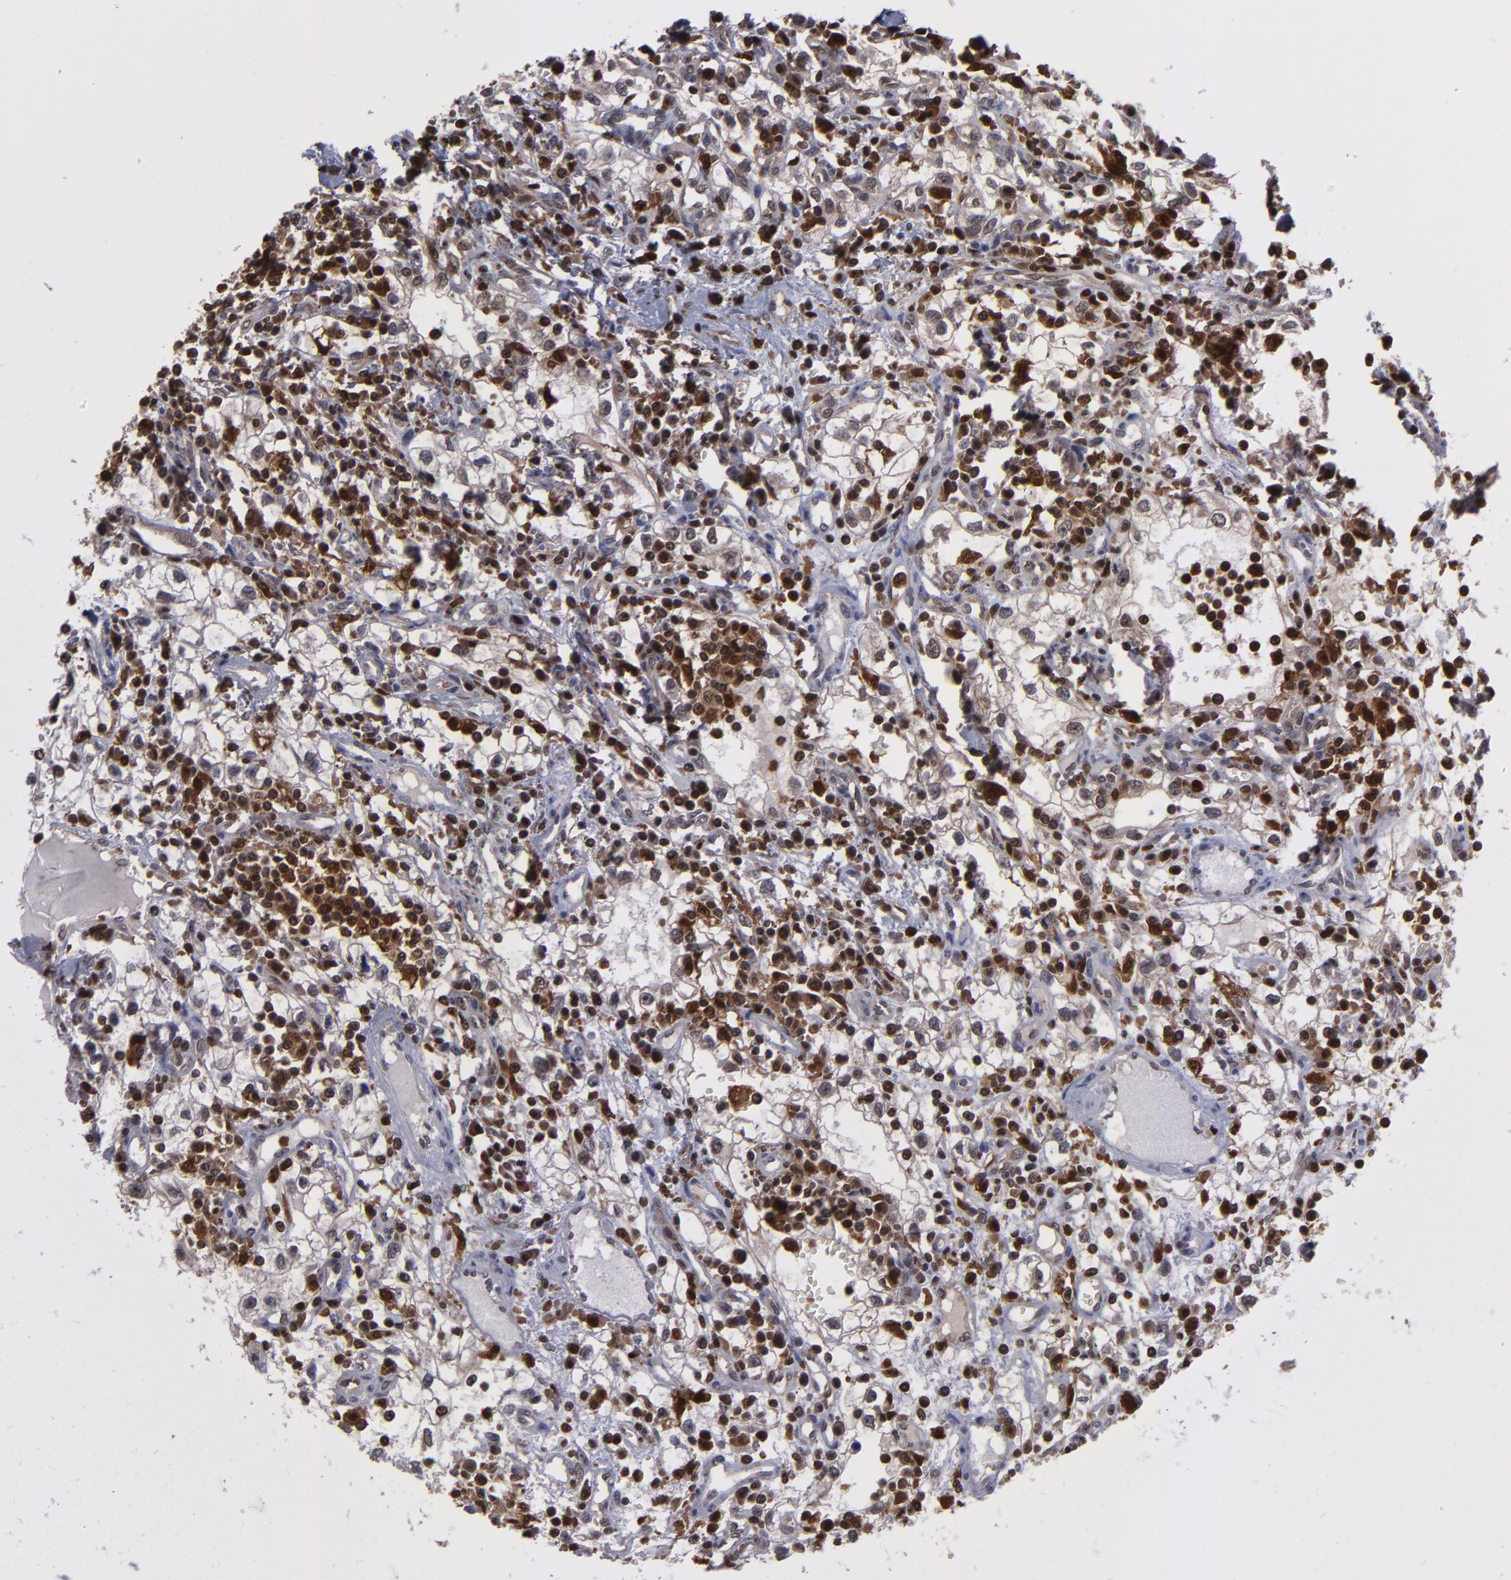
{"staining": {"intensity": "weak", "quantity": "25%-75%", "location": "cytoplasmic/membranous,nuclear"}, "tissue": "renal cancer", "cell_type": "Tumor cells", "image_type": "cancer", "snomed": [{"axis": "morphology", "description": "Adenocarcinoma, NOS"}, {"axis": "topography", "description": "Kidney"}], "caption": "There is low levels of weak cytoplasmic/membranous and nuclear expression in tumor cells of adenocarcinoma (renal), as demonstrated by immunohistochemical staining (brown color).", "gene": "GRB2", "patient": {"sex": "male", "age": 82}}